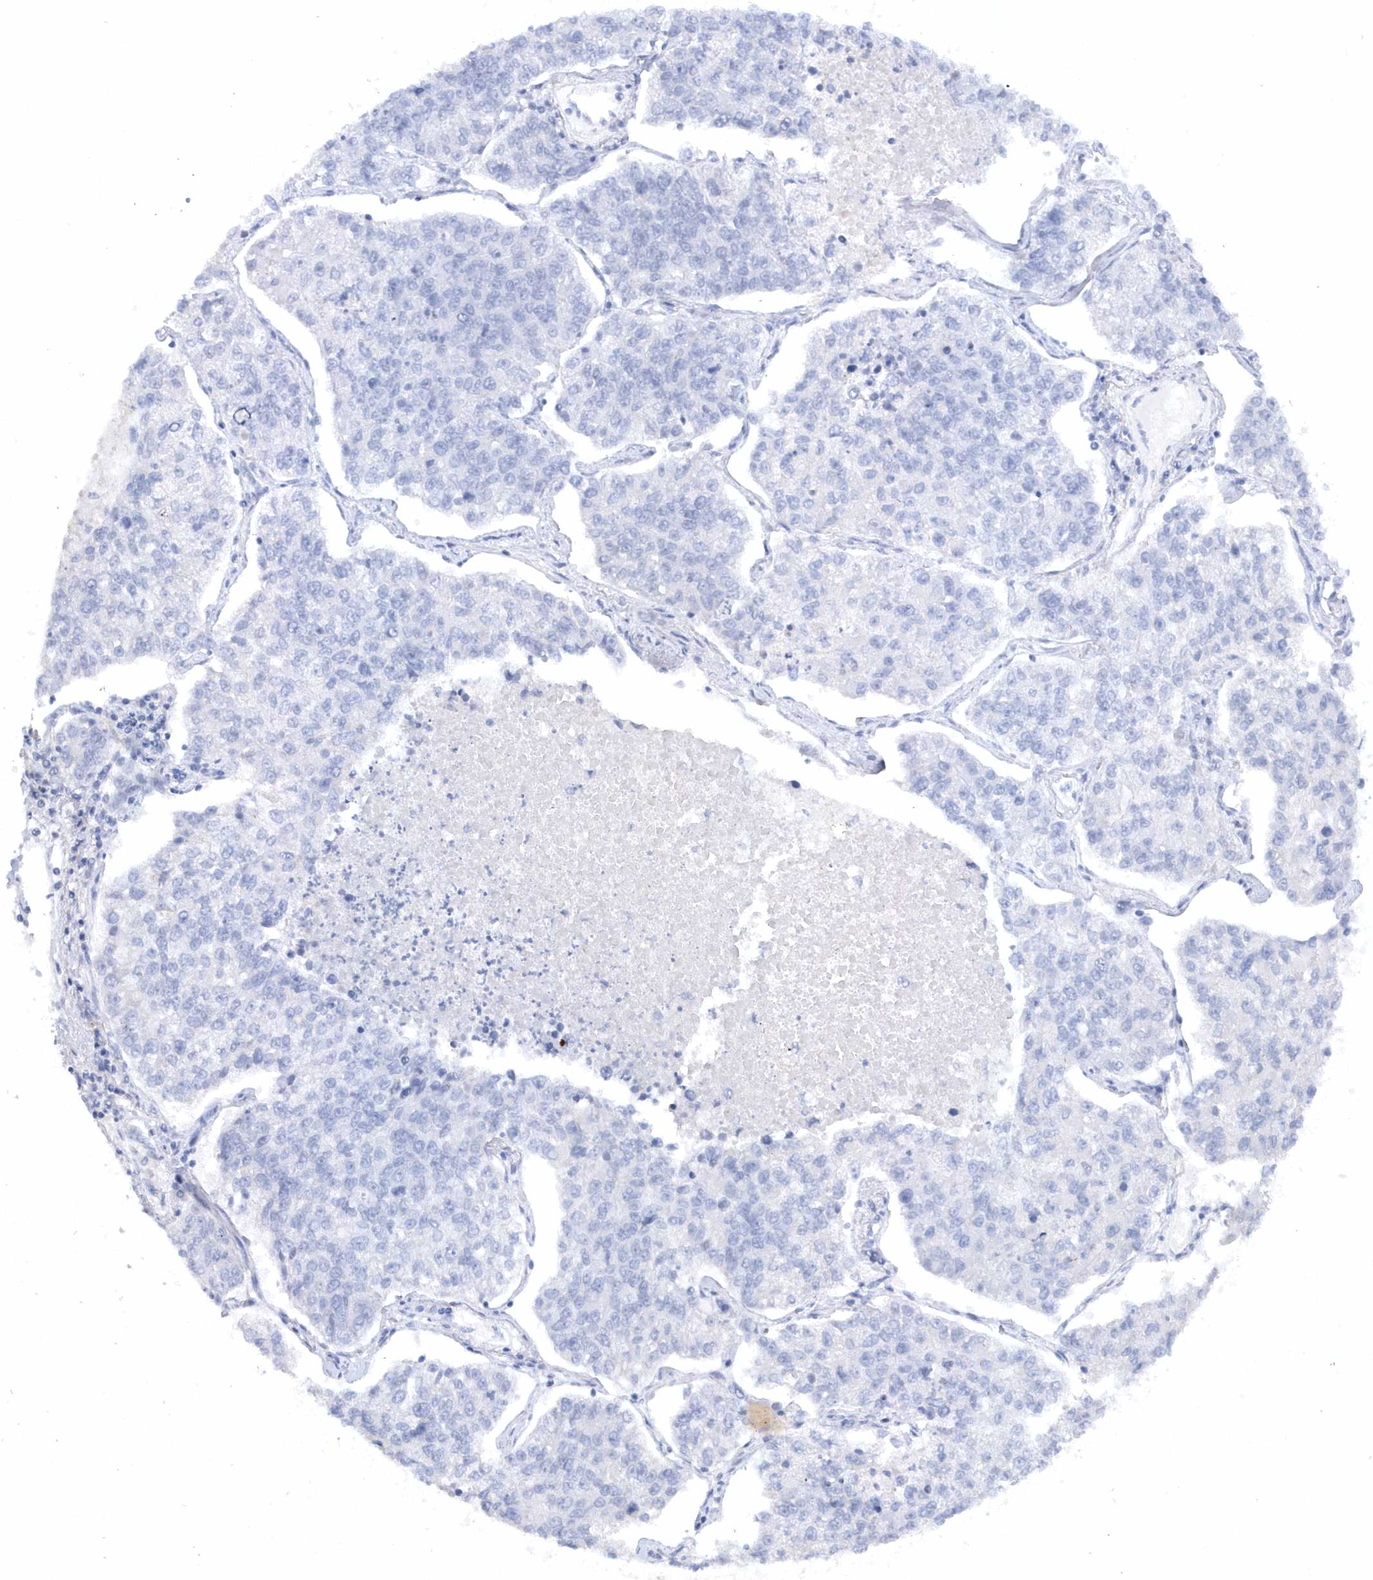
{"staining": {"intensity": "negative", "quantity": "none", "location": "none"}, "tissue": "lung cancer", "cell_type": "Tumor cells", "image_type": "cancer", "snomed": [{"axis": "morphology", "description": "Adenocarcinoma, NOS"}, {"axis": "topography", "description": "Lung"}], "caption": "This is a micrograph of IHC staining of lung adenocarcinoma, which shows no positivity in tumor cells.", "gene": "RPE", "patient": {"sex": "male", "age": 49}}